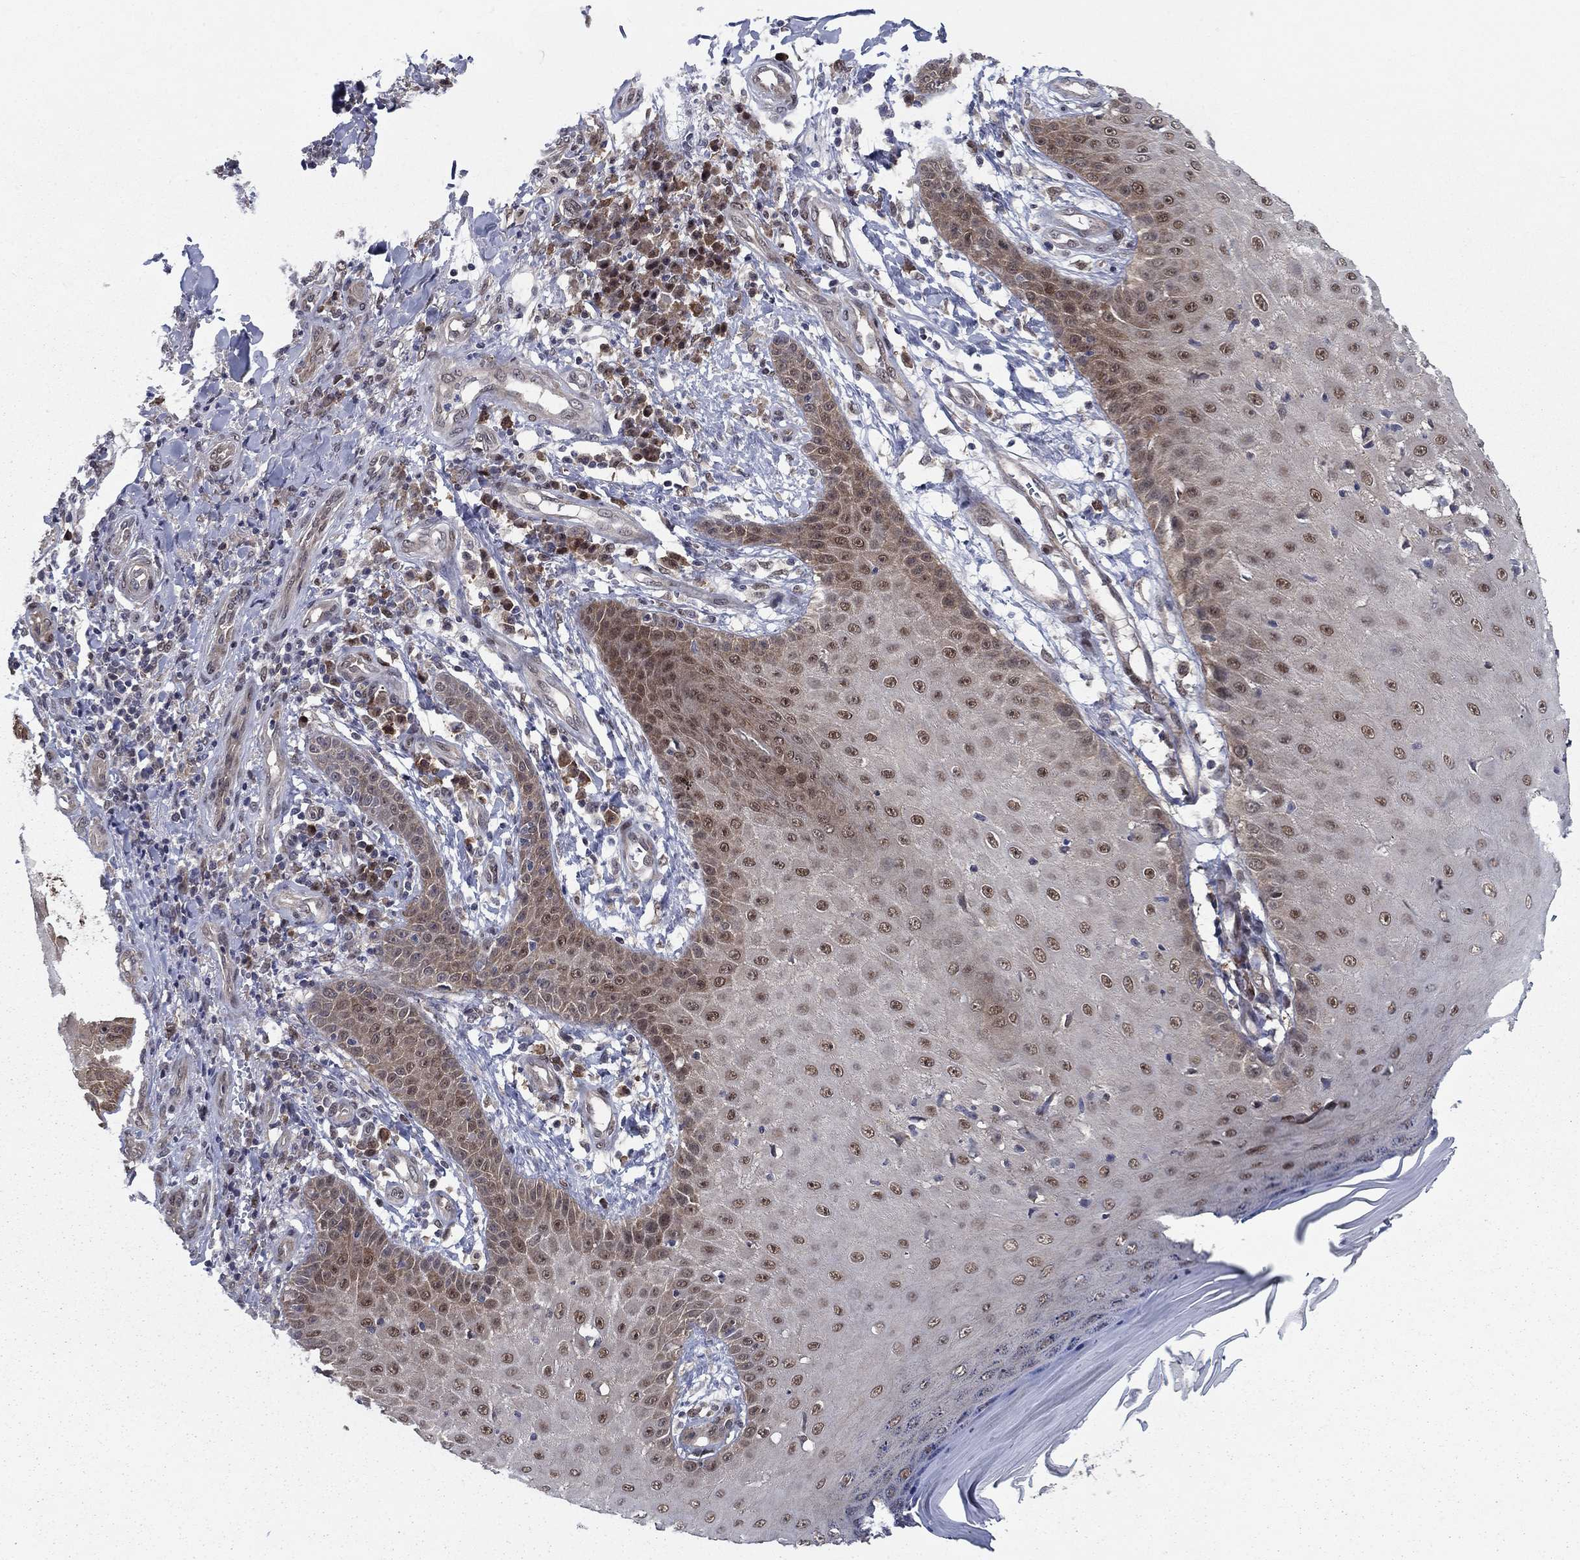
{"staining": {"intensity": "moderate", "quantity": "25%-75%", "location": "nuclear"}, "tissue": "skin cancer", "cell_type": "Tumor cells", "image_type": "cancer", "snomed": [{"axis": "morphology", "description": "Squamous cell carcinoma, NOS"}, {"axis": "topography", "description": "Skin"}], "caption": "Human skin squamous cell carcinoma stained for a protein (brown) reveals moderate nuclear positive expression in about 25%-75% of tumor cells.", "gene": "FKBP4", "patient": {"sex": "male", "age": 70}}